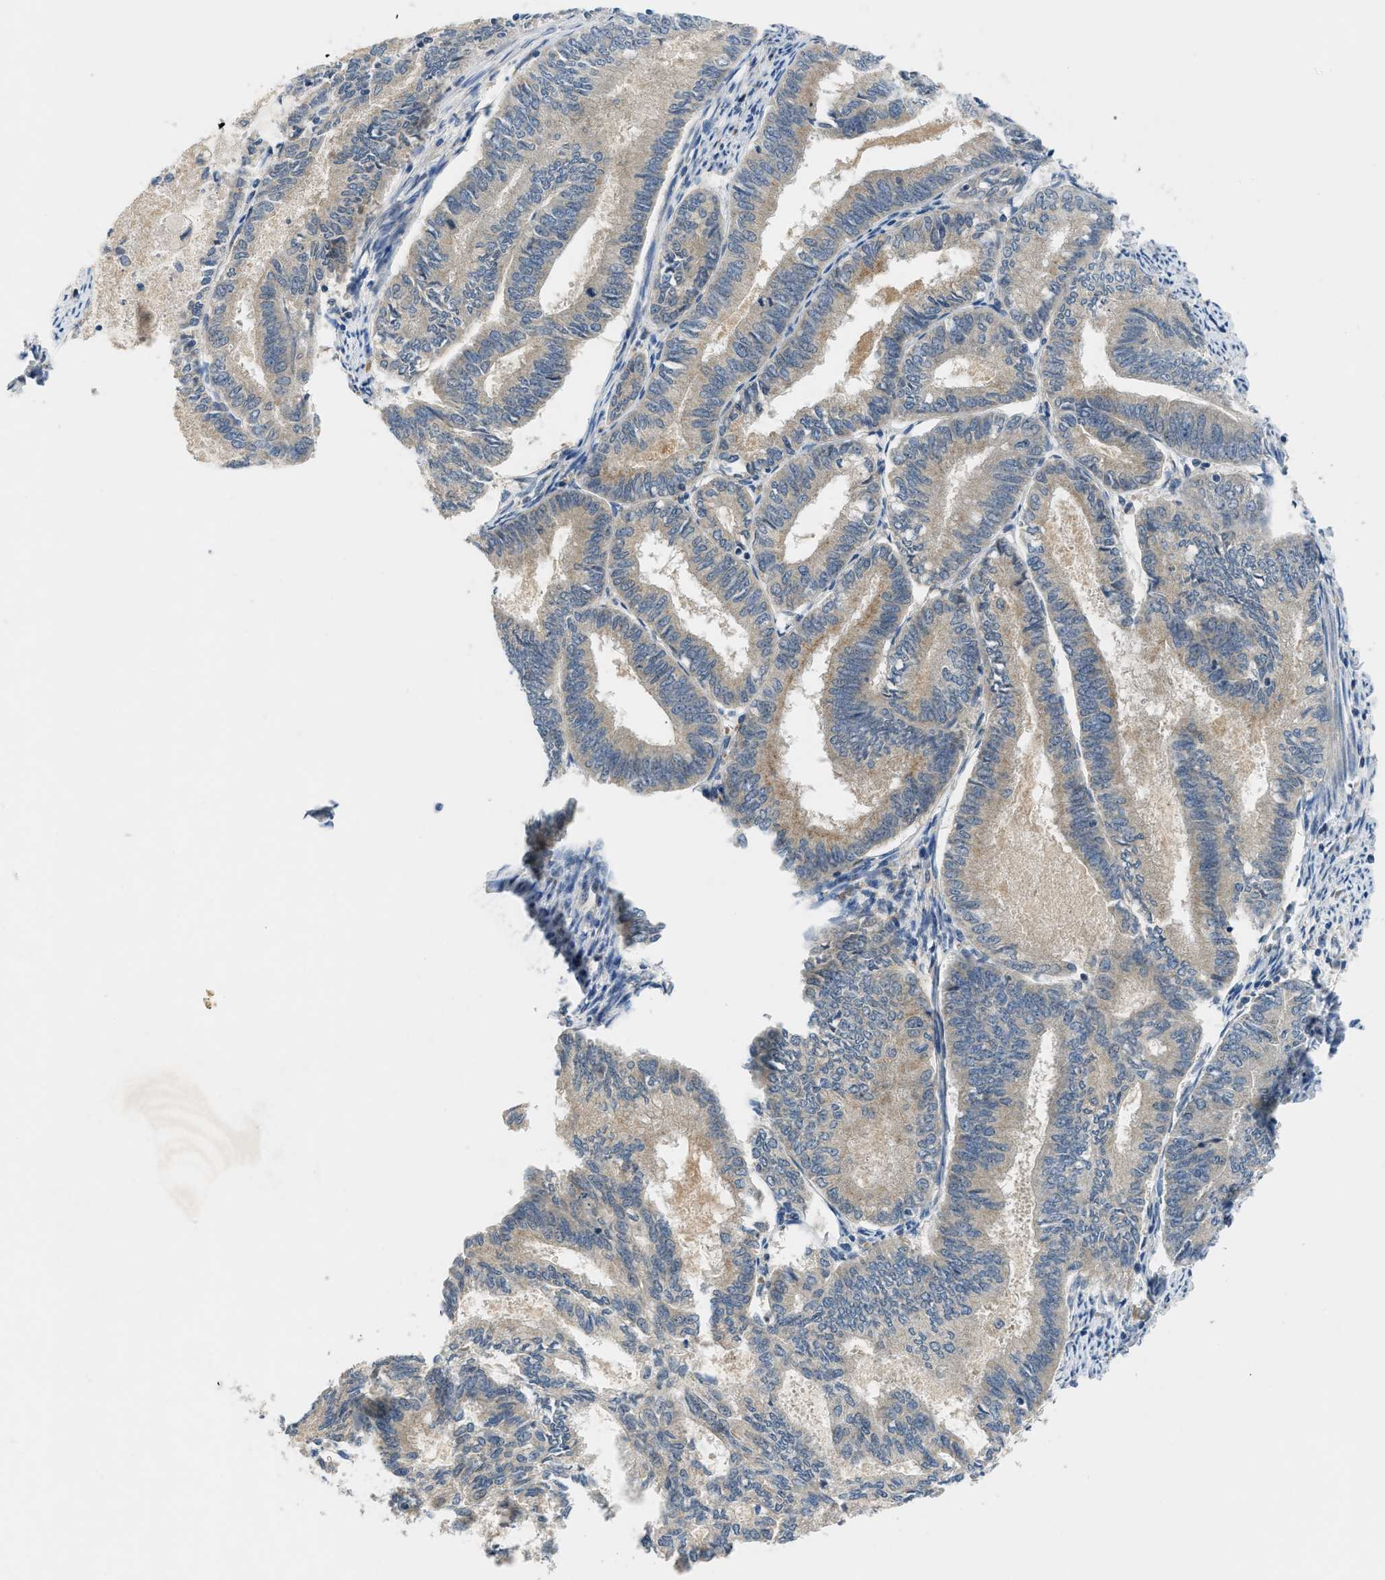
{"staining": {"intensity": "weak", "quantity": ">75%", "location": "cytoplasmic/membranous"}, "tissue": "endometrial cancer", "cell_type": "Tumor cells", "image_type": "cancer", "snomed": [{"axis": "morphology", "description": "Adenocarcinoma, NOS"}, {"axis": "topography", "description": "Endometrium"}], "caption": "Immunohistochemistry of endometrial adenocarcinoma displays low levels of weak cytoplasmic/membranous expression in about >75% of tumor cells.", "gene": "PDE7A", "patient": {"sex": "female", "age": 86}}